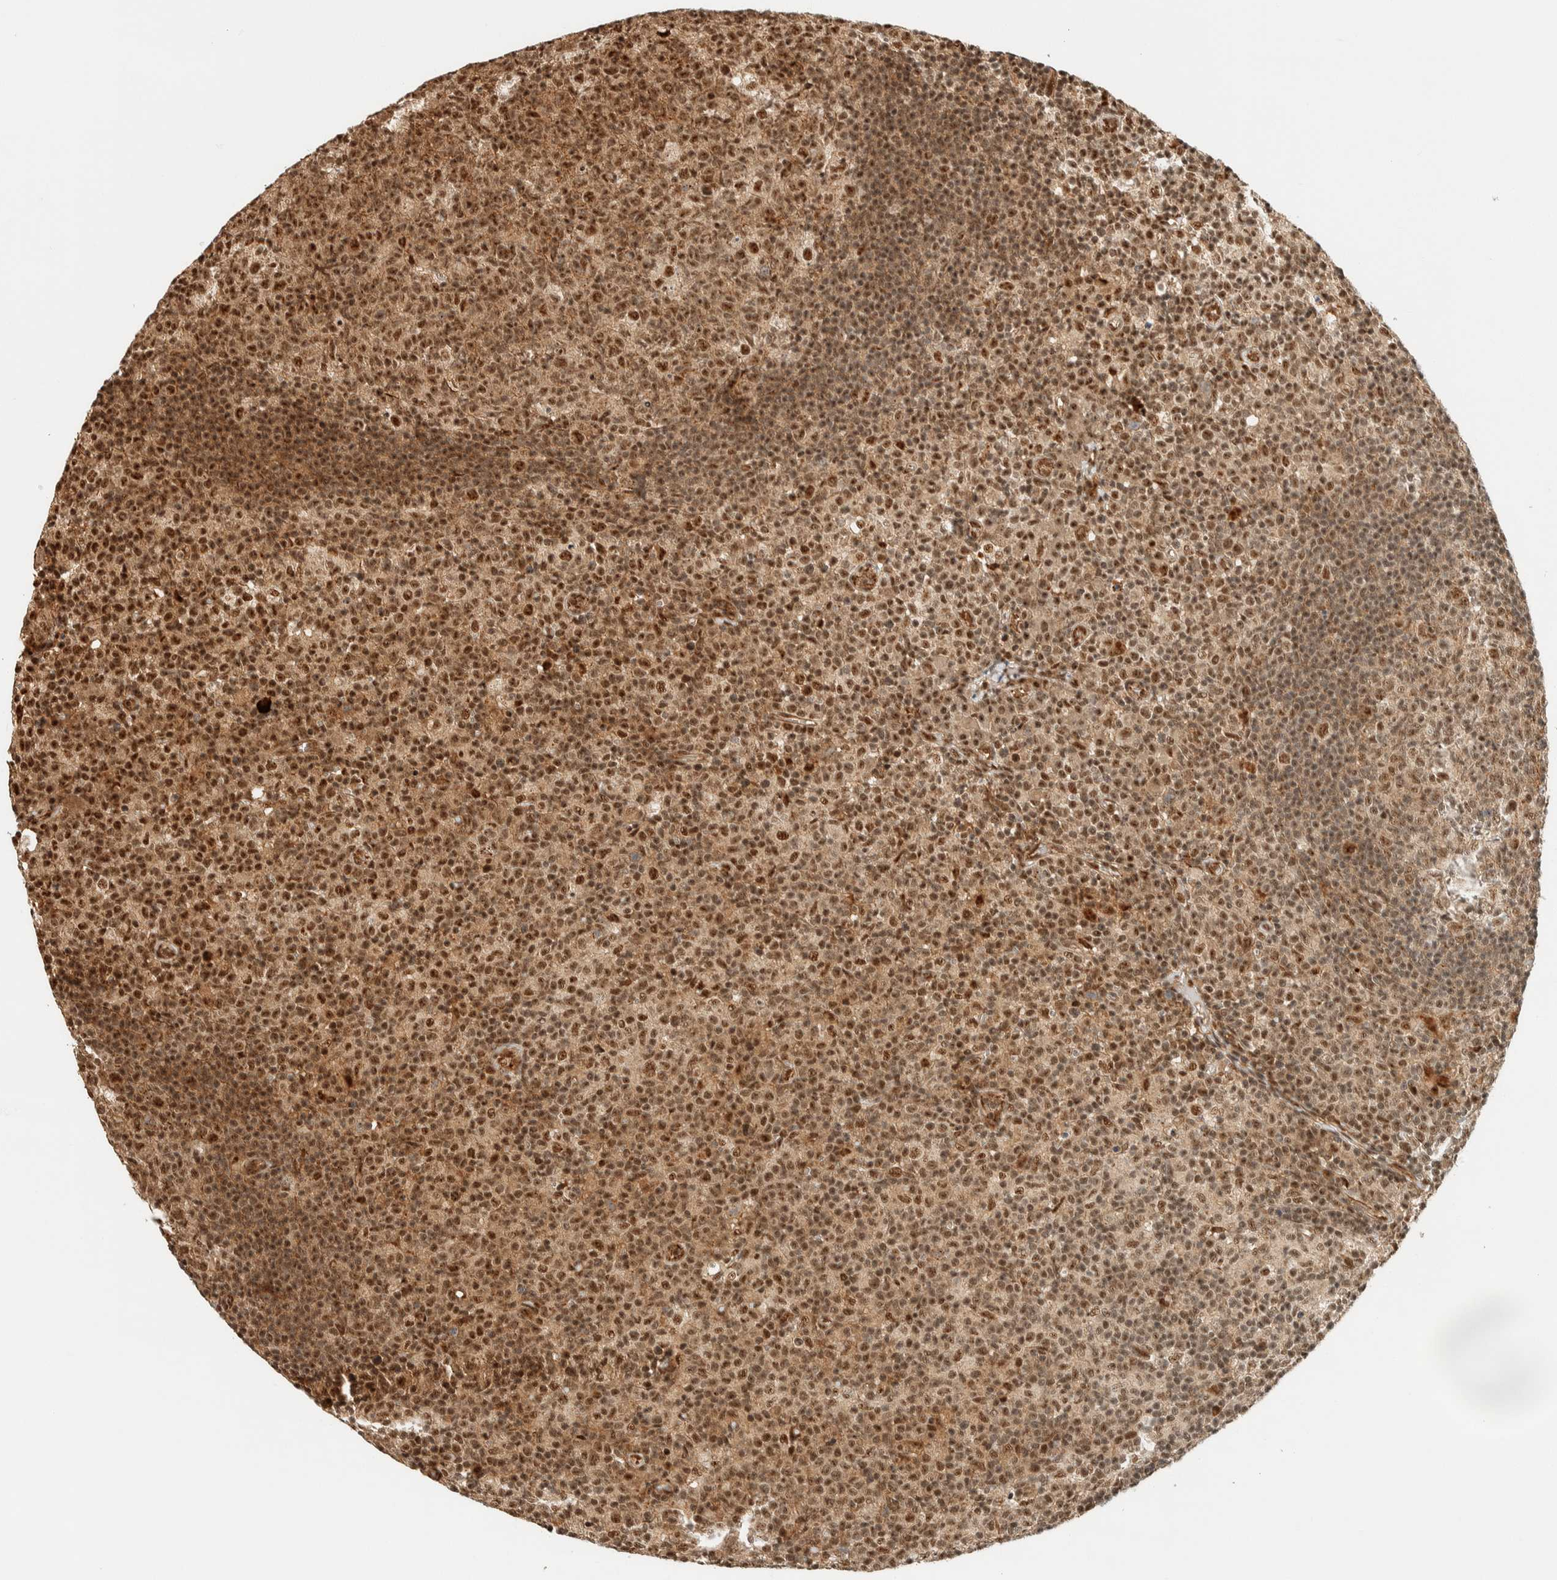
{"staining": {"intensity": "moderate", "quantity": ">75%", "location": "nuclear"}, "tissue": "lymph node", "cell_type": "Germinal center cells", "image_type": "normal", "snomed": [{"axis": "morphology", "description": "Normal tissue, NOS"}, {"axis": "morphology", "description": "Inflammation, NOS"}, {"axis": "topography", "description": "Lymph node"}], "caption": "High-magnification brightfield microscopy of benign lymph node stained with DAB (brown) and counterstained with hematoxylin (blue). germinal center cells exhibit moderate nuclear staining is seen in about>75% of cells.", "gene": "SIK1", "patient": {"sex": "male", "age": 55}}